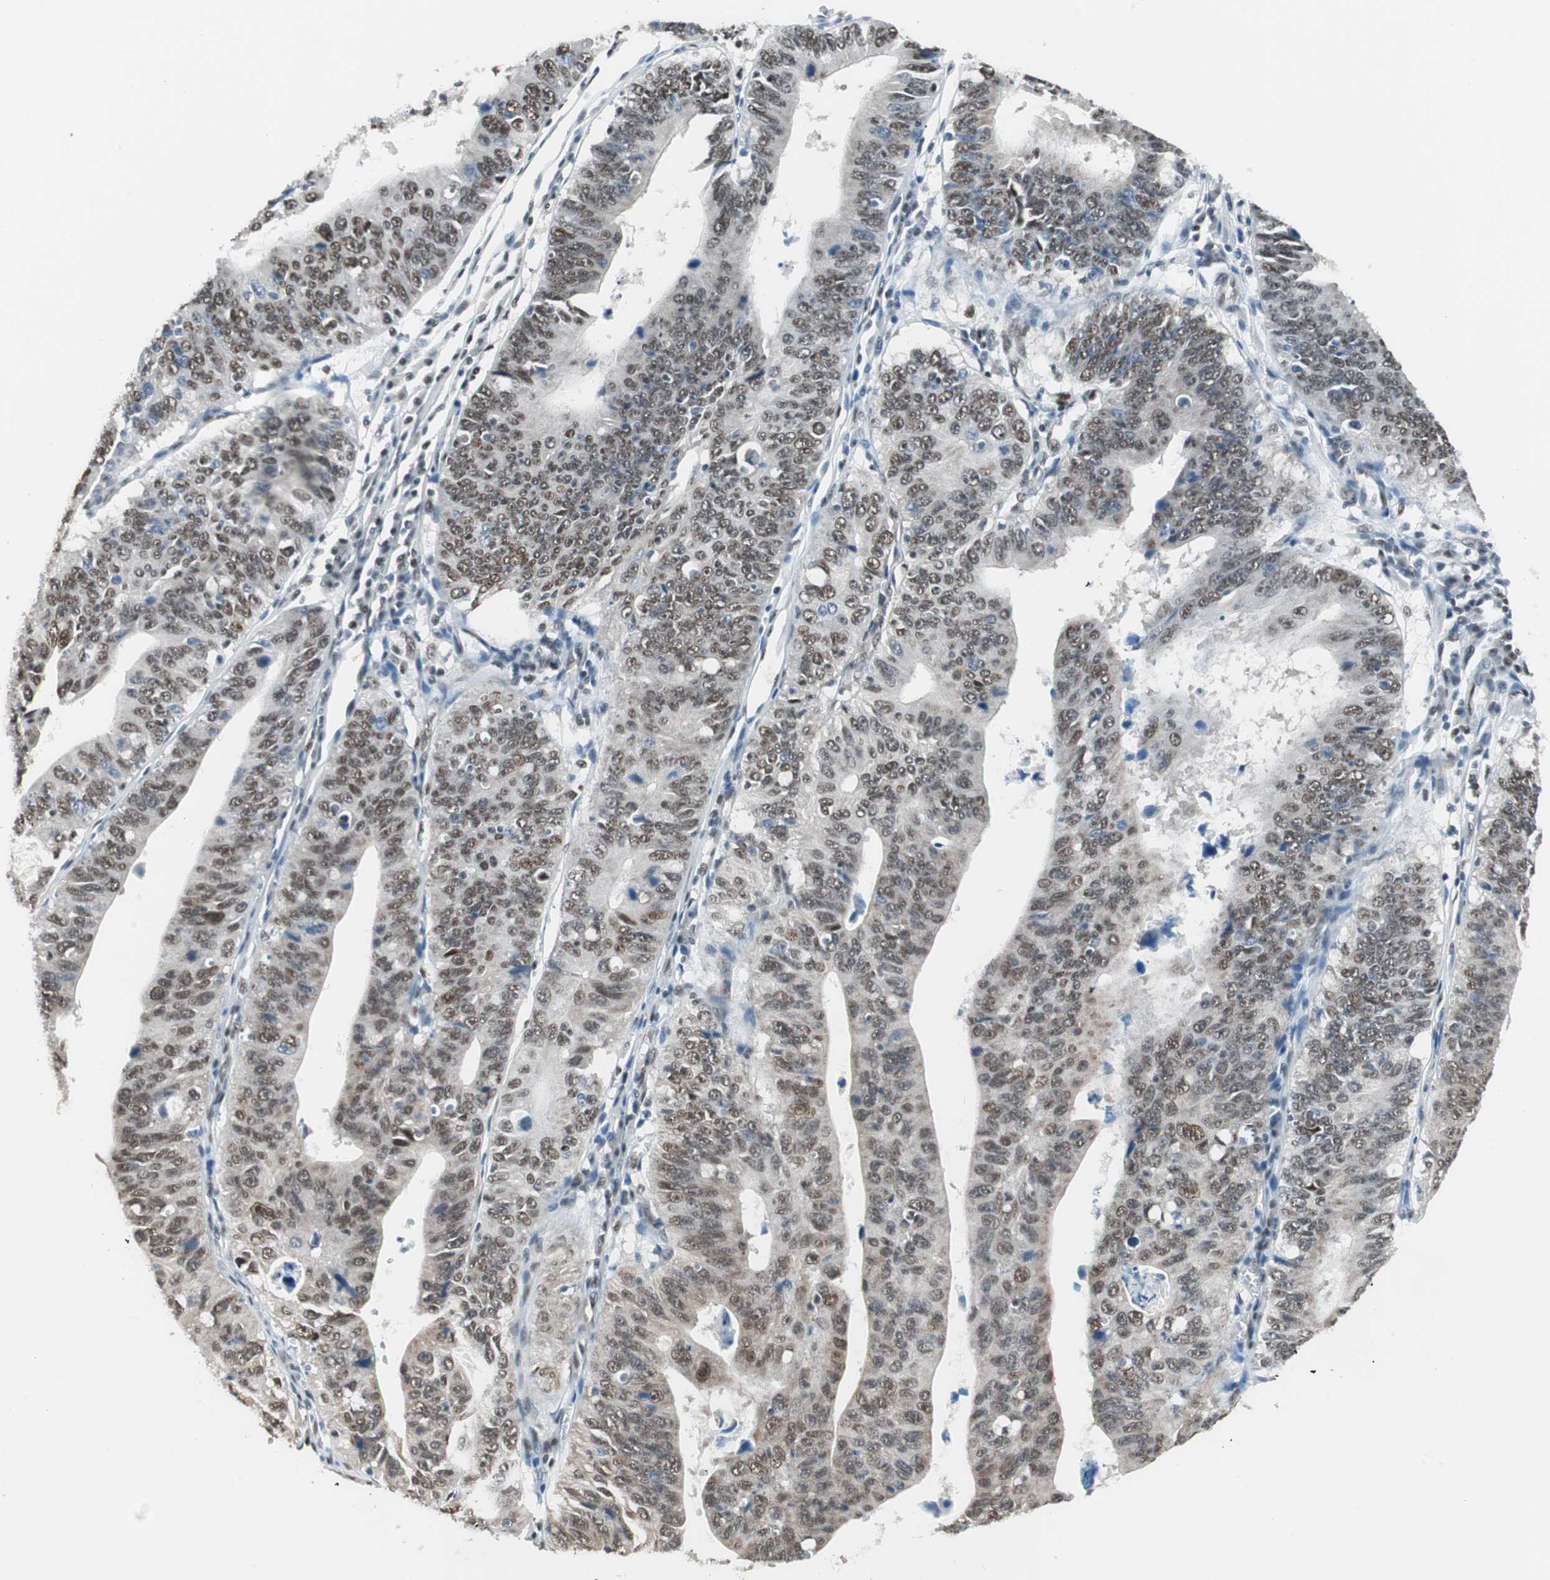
{"staining": {"intensity": "moderate", "quantity": ">75%", "location": "cytoplasmic/membranous,nuclear"}, "tissue": "stomach cancer", "cell_type": "Tumor cells", "image_type": "cancer", "snomed": [{"axis": "morphology", "description": "Adenocarcinoma, NOS"}, {"axis": "topography", "description": "Stomach"}], "caption": "This photomicrograph displays stomach cancer (adenocarcinoma) stained with immunohistochemistry to label a protein in brown. The cytoplasmic/membranous and nuclear of tumor cells show moderate positivity for the protein. Nuclei are counter-stained blue.", "gene": "ZBTB17", "patient": {"sex": "male", "age": 59}}